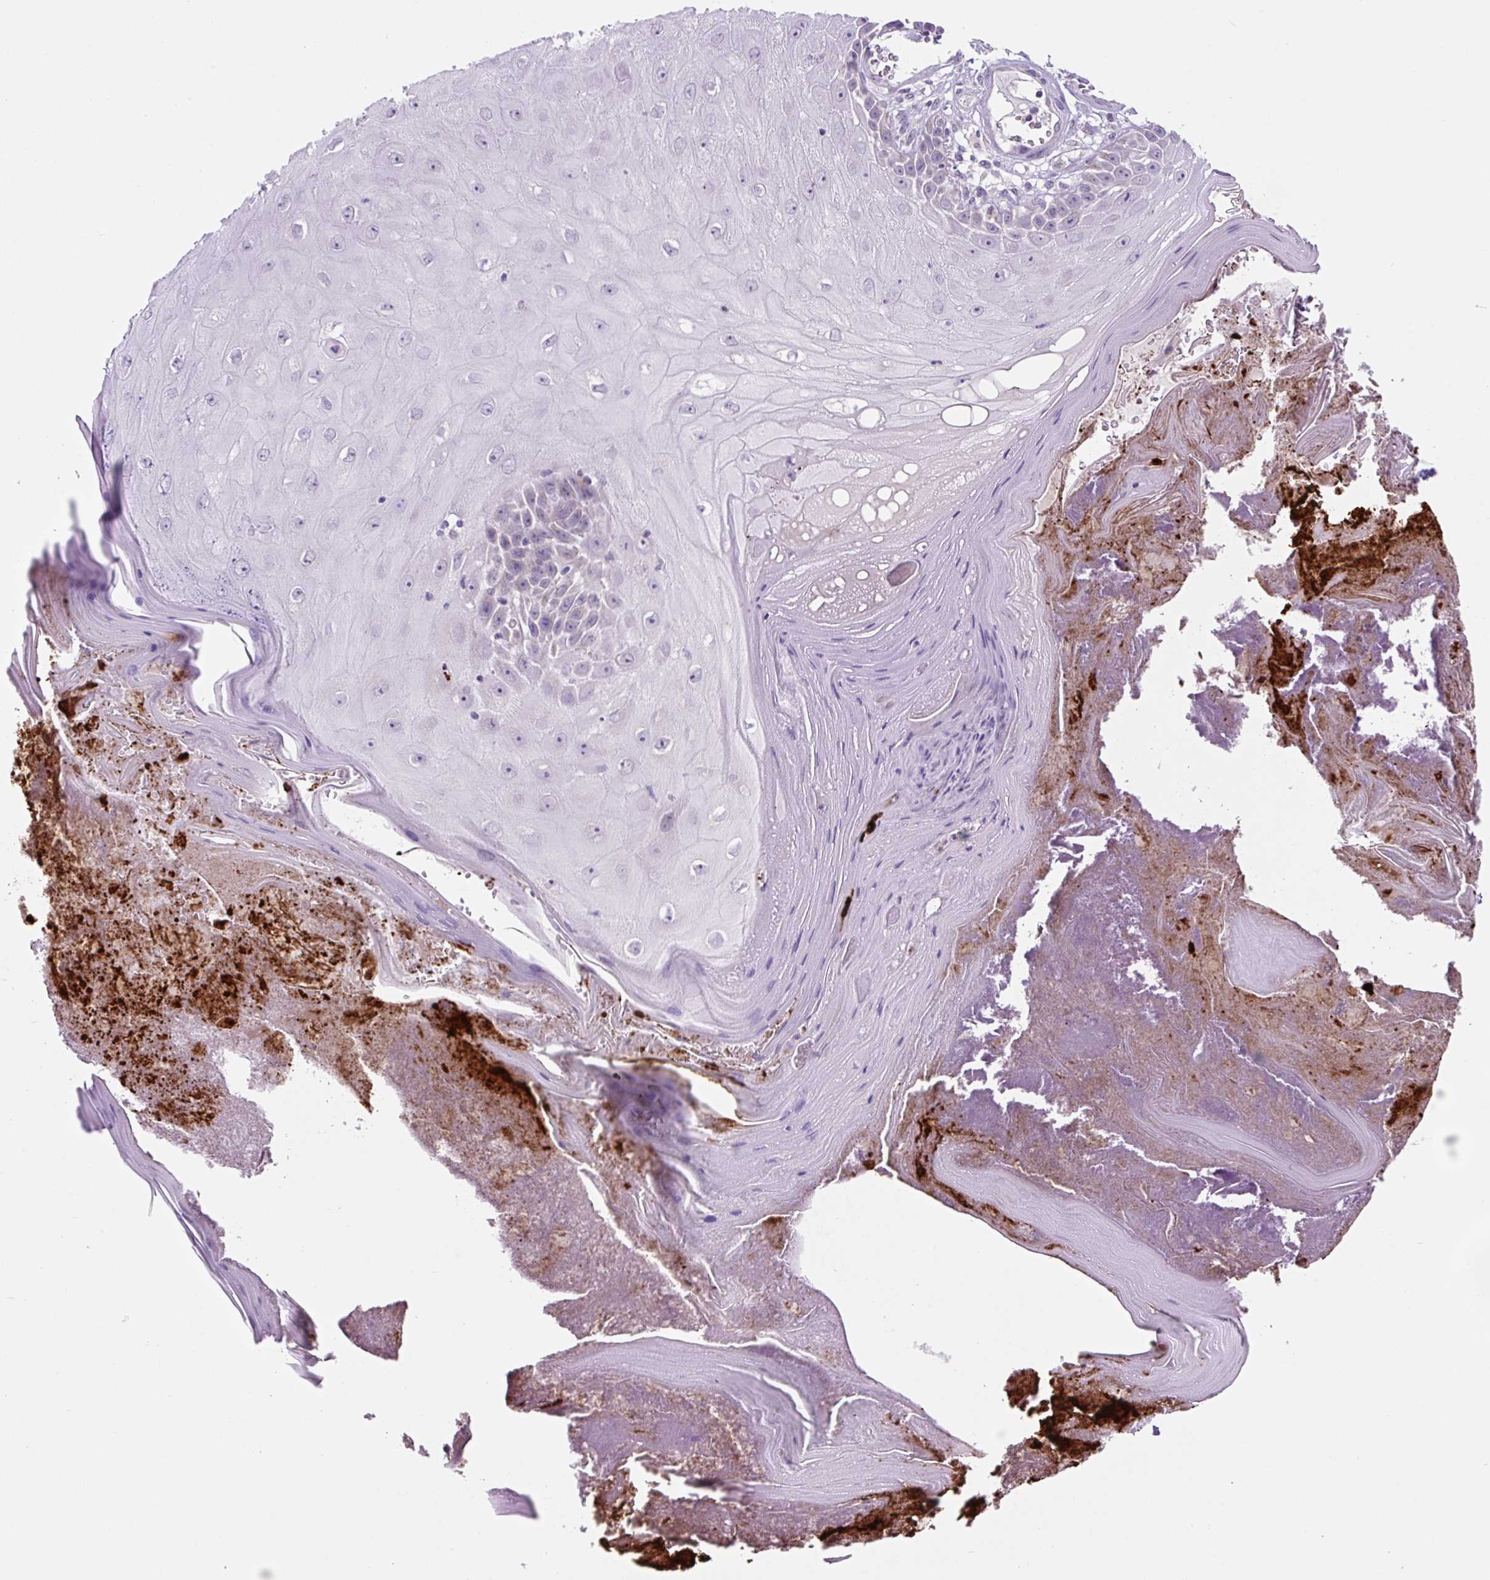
{"staining": {"intensity": "negative", "quantity": "none", "location": "none"}, "tissue": "skin cancer", "cell_type": "Tumor cells", "image_type": "cancer", "snomed": [{"axis": "morphology", "description": "Squamous cell carcinoma, NOS"}, {"axis": "topography", "description": "Skin"}], "caption": "IHC of human skin squamous cell carcinoma displays no expression in tumor cells.", "gene": "OGDHL", "patient": {"sex": "female", "age": 73}}